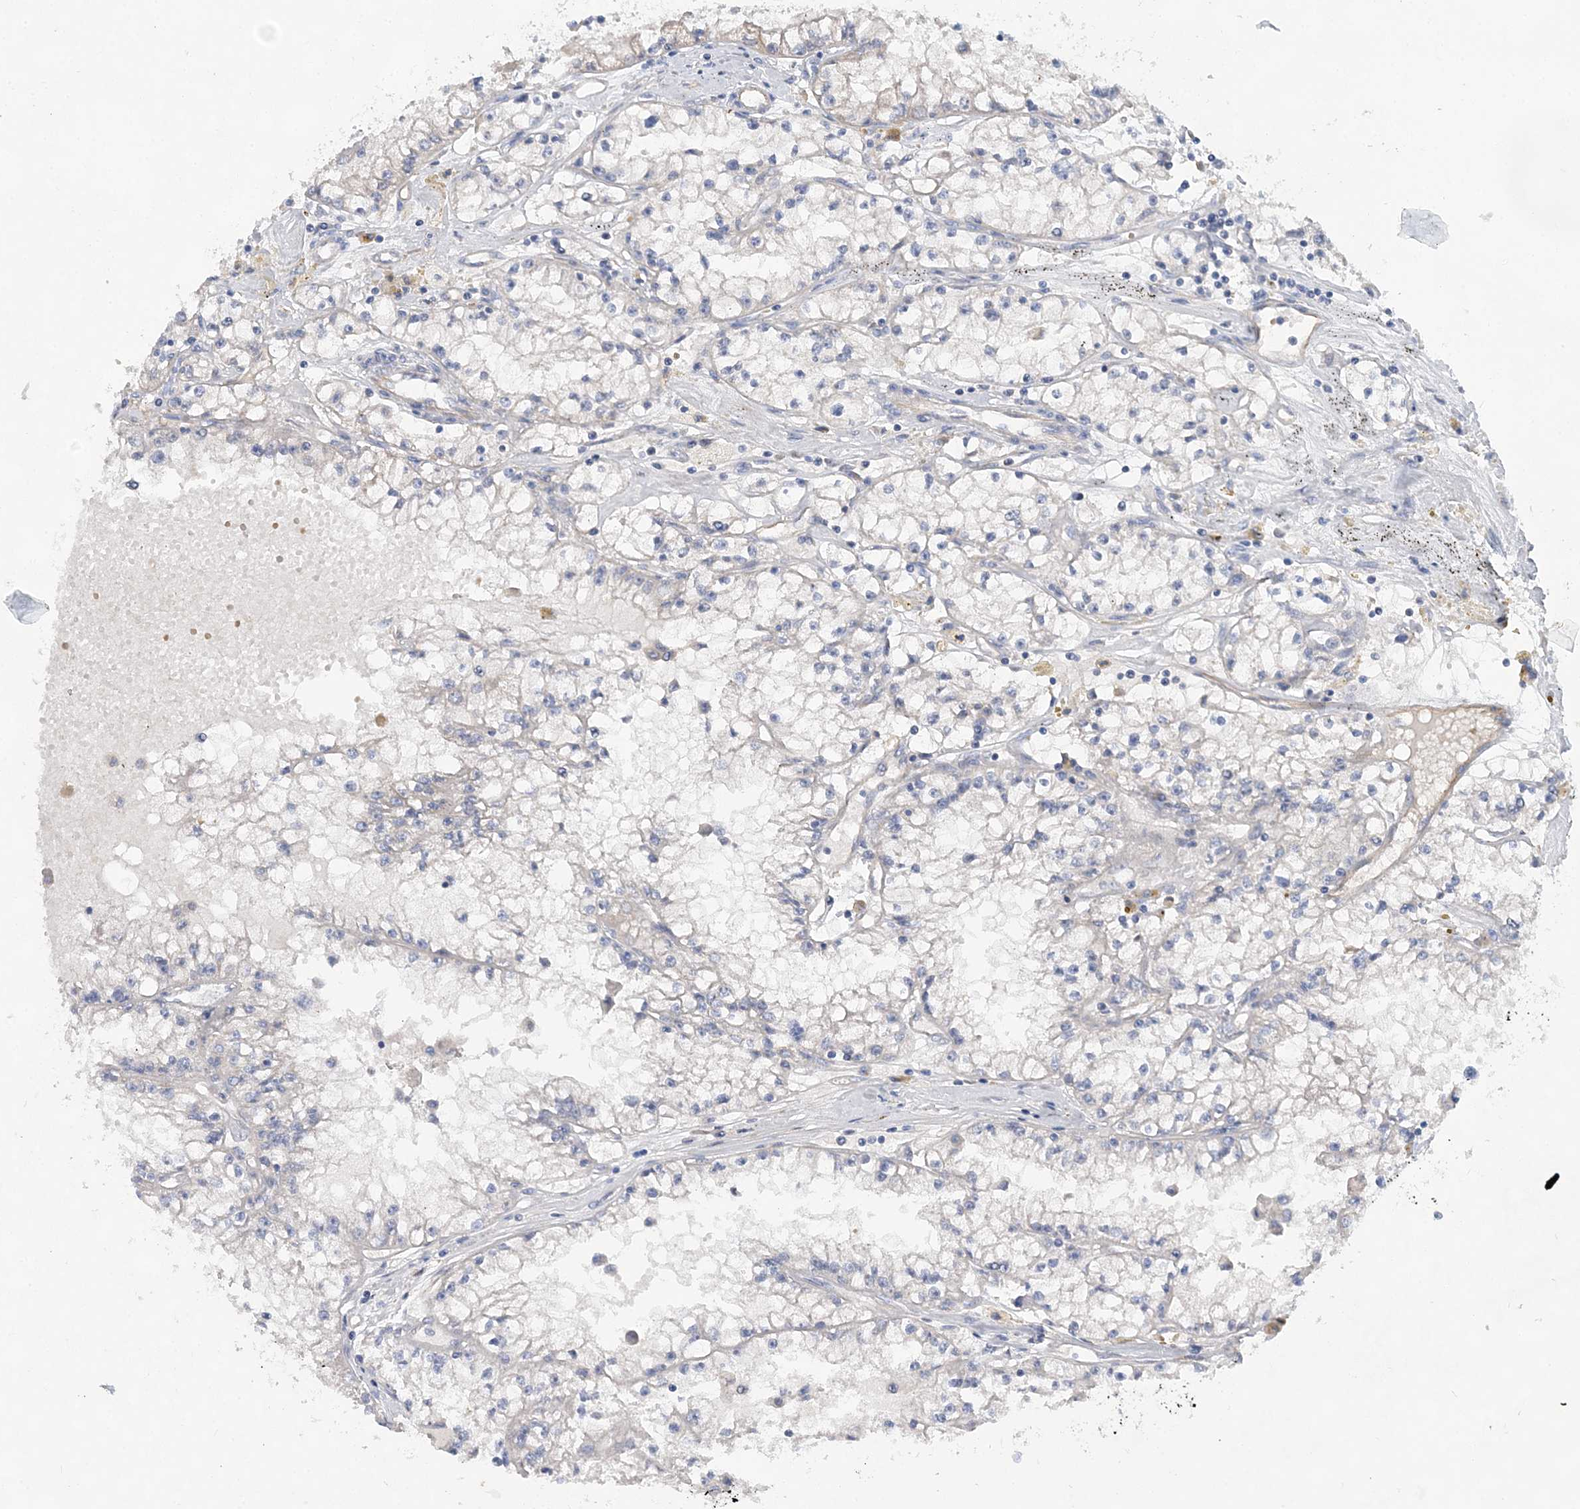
{"staining": {"intensity": "negative", "quantity": "none", "location": "none"}, "tissue": "renal cancer", "cell_type": "Tumor cells", "image_type": "cancer", "snomed": [{"axis": "morphology", "description": "Adenocarcinoma, NOS"}, {"axis": "topography", "description": "Kidney"}], "caption": "An immunohistochemistry histopathology image of renal cancer (adenocarcinoma) is shown. There is no staining in tumor cells of renal cancer (adenocarcinoma).", "gene": "TRAPPC13", "patient": {"sex": "male", "age": 56}}